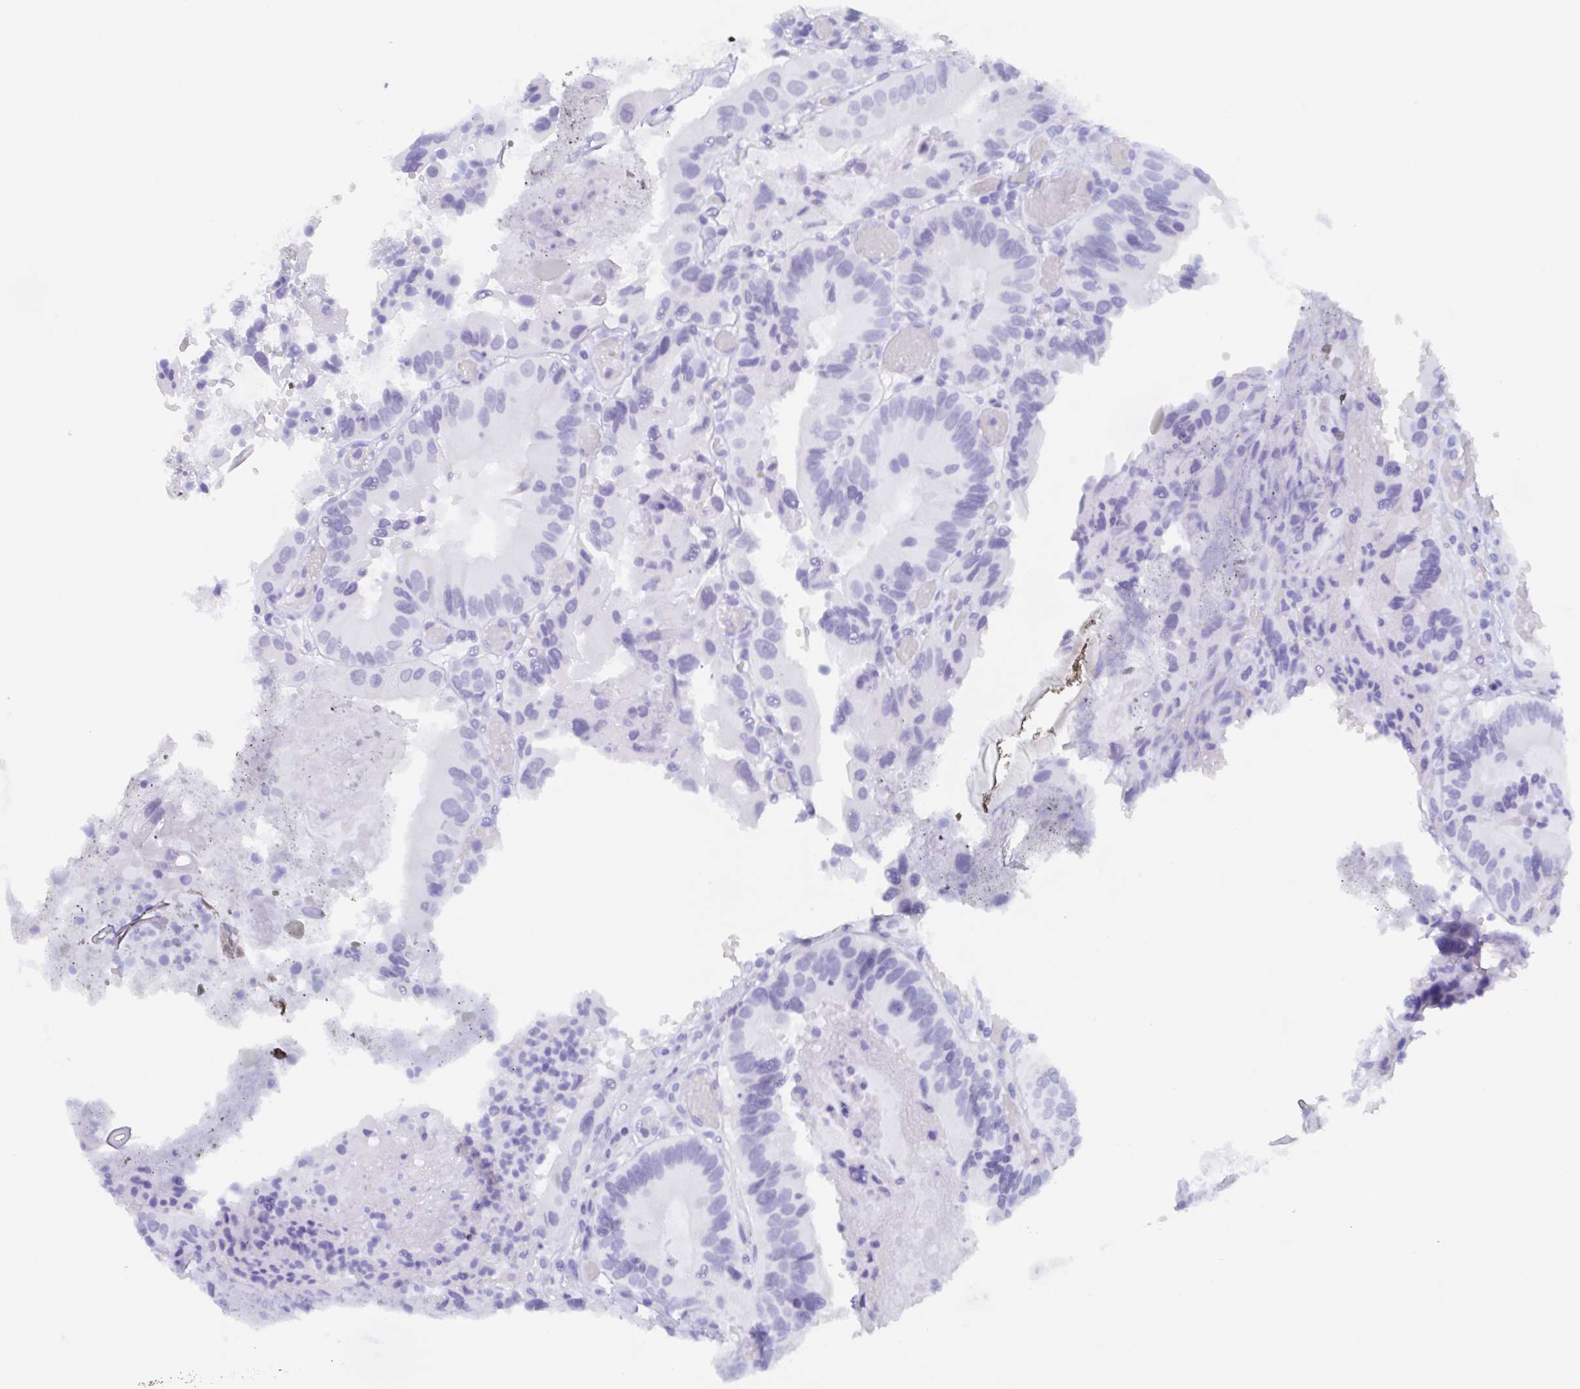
{"staining": {"intensity": "negative", "quantity": "none", "location": "none"}, "tissue": "colorectal cancer", "cell_type": "Tumor cells", "image_type": "cancer", "snomed": [{"axis": "morphology", "description": "Adenocarcinoma, NOS"}, {"axis": "topography", "description": "Colon"}], "caption": "High power microscopy histopathology image of an IHC photomicrograph of colorectal cancer, revealing no significant expression in tumor cells. (DAB (3,3'-diaminobenzidine) immunohistochemistry, high magnification).", "gene": "AGFG2", "patient": {"sex": "female", "age": 86}}